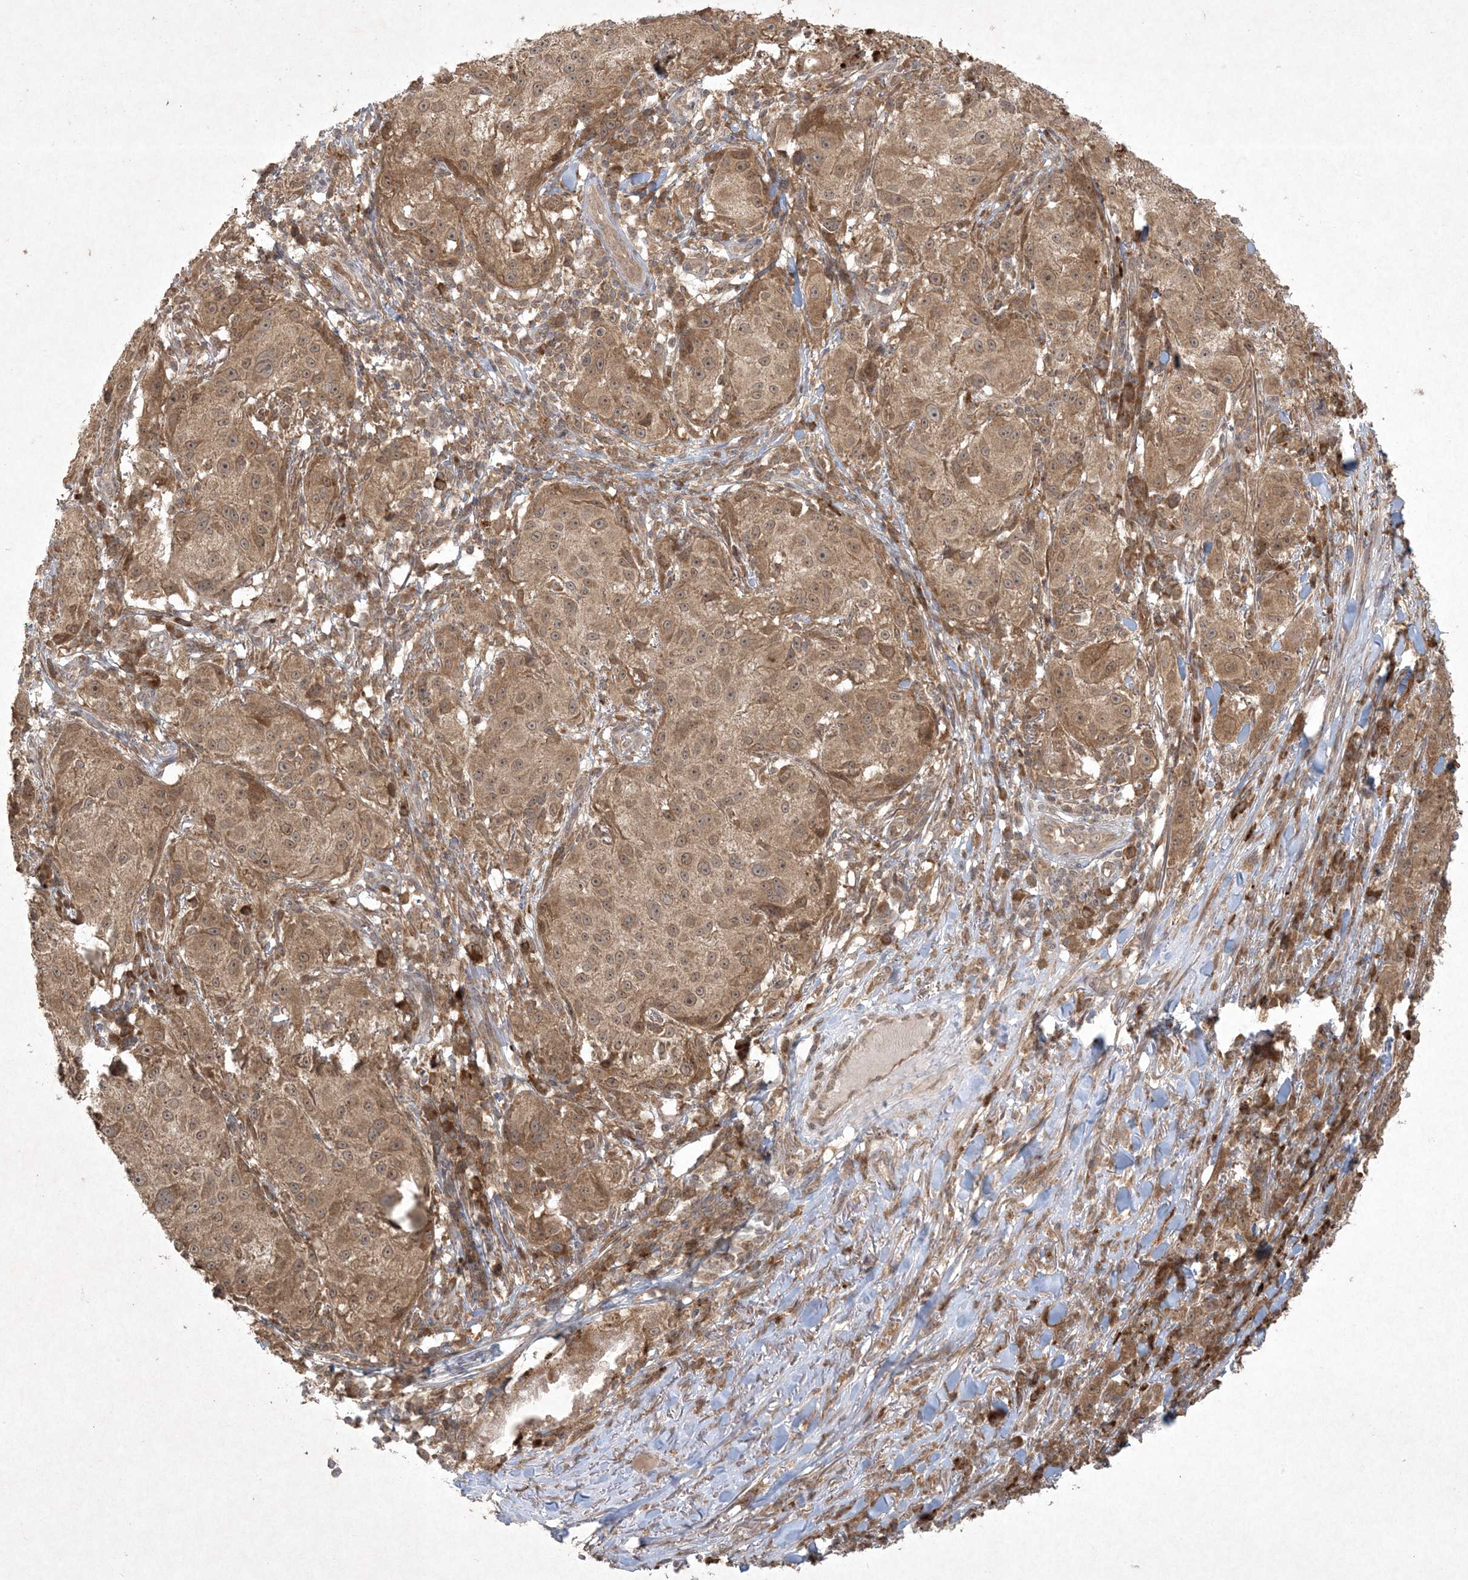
{"staining": {"intensity": "moderate", "quantity": ">75%", "location": "cytoplasmic/membranous,nuclear"}, "tissue": "melanoma", "cell_type": "Tumor cells", "image_type": "cancer", "snomed": [{"axis": "morphology", "description": "Necrosis, NOS"}, {"axis": "morphology", "description": "Malignant melanoma, NOS"}, {"axis": "topography", "description": "Skin"}], "caption": "Immunohistochemical staining of human melanoma exhibits medium levels of moderate cytoplasmic/membranous and nuclear protein positivity in about >75% of tumor cells.", "gene": "NRBP2", "patient": {"sex": "female", "age": 87}}